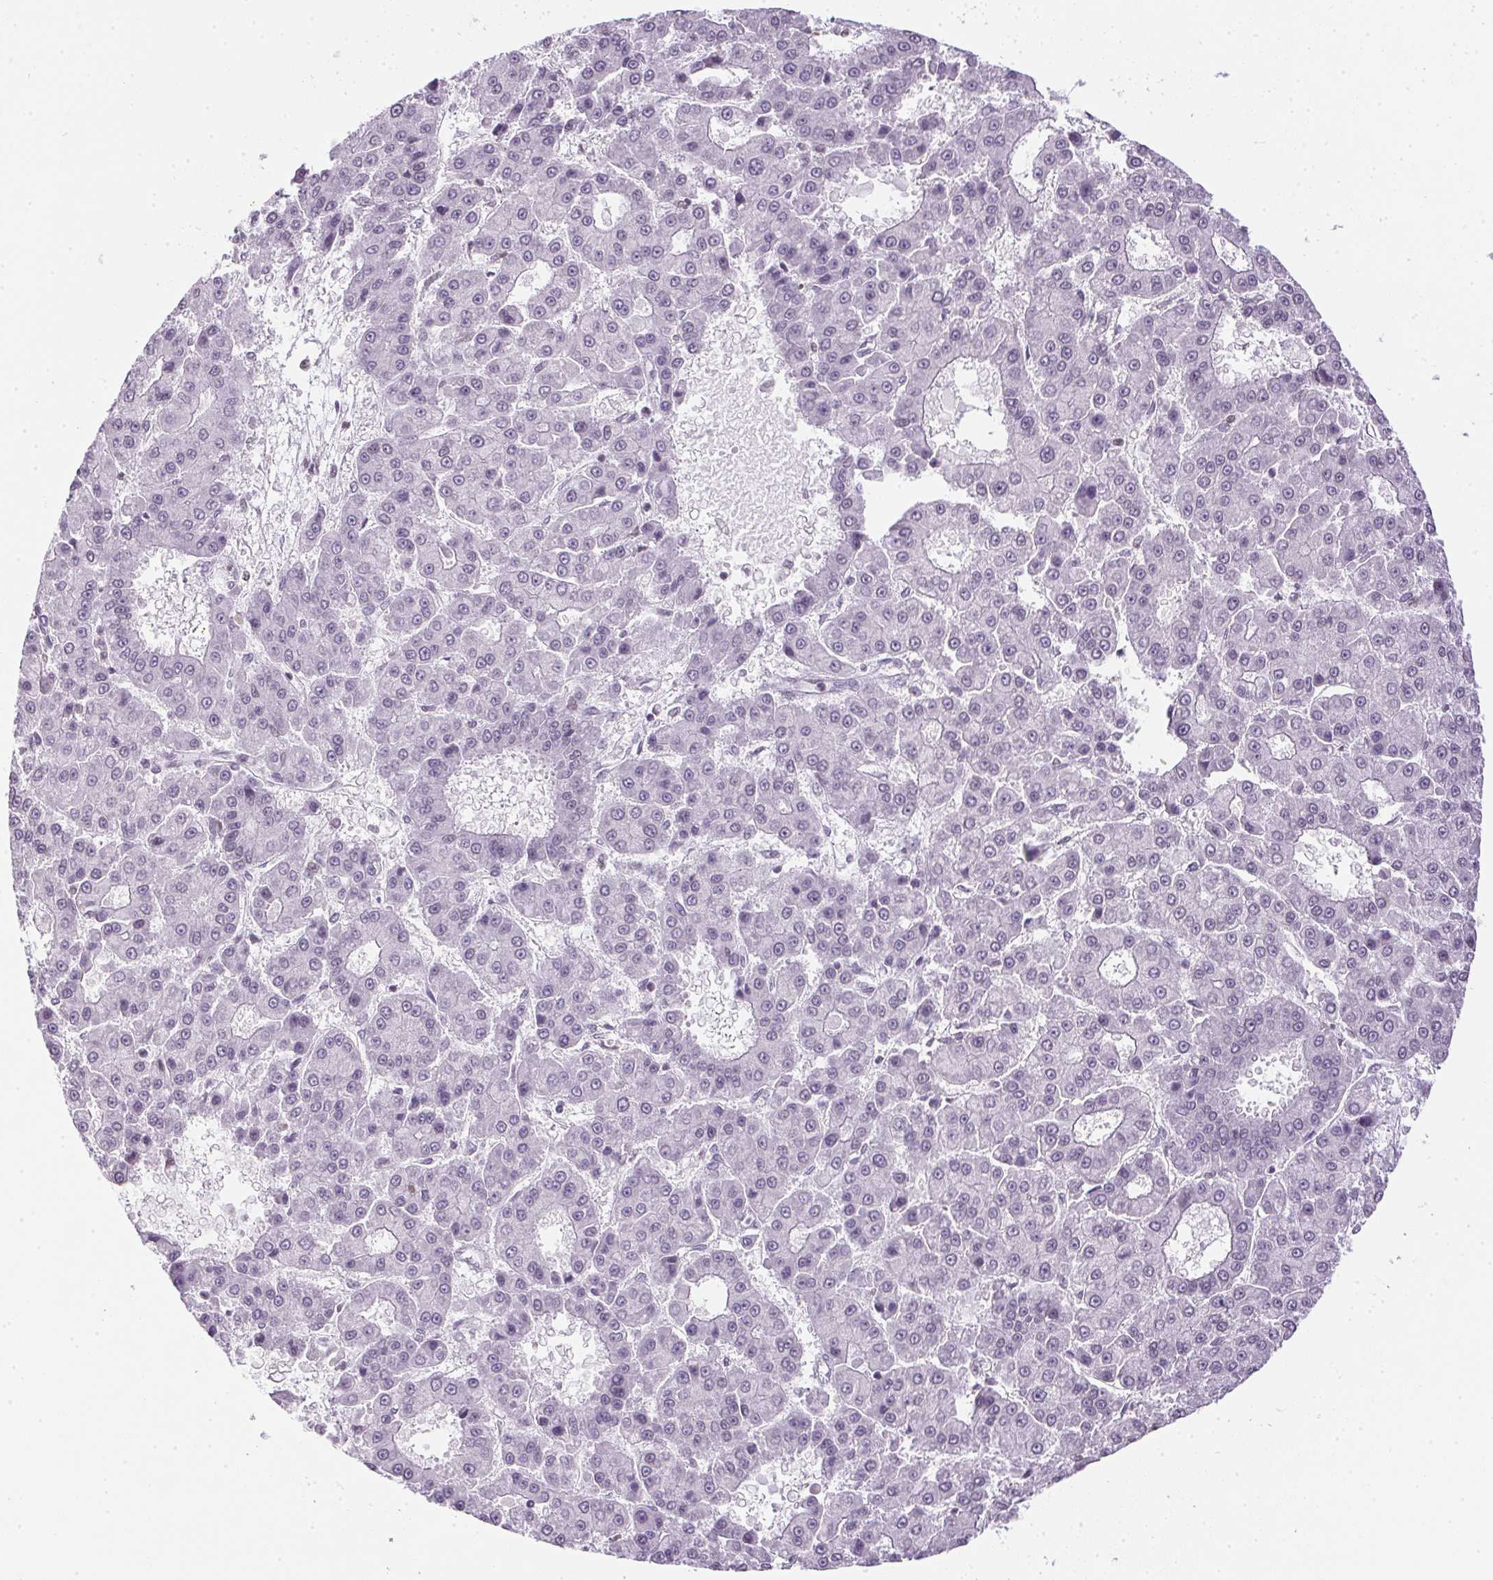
{"staining": {"intensity": "negative", "quantity": "none", "location": "none"}, "tissue": "liver cancer", "cell_type": "Tumor cells", "image_type": "cancer", "snomed": [{"axis": "morphology", "description": "Carcinoma, Hepatocellular, NOS"}, {"axis": "topography", "description": "Liver"}], "caption": "Protein analysis of liver cancer displays no significant positivity in tumor cells. Nuclei are stained in blue.", "gene": "PRL", "patient": {"sex": "male", "age": 70}}